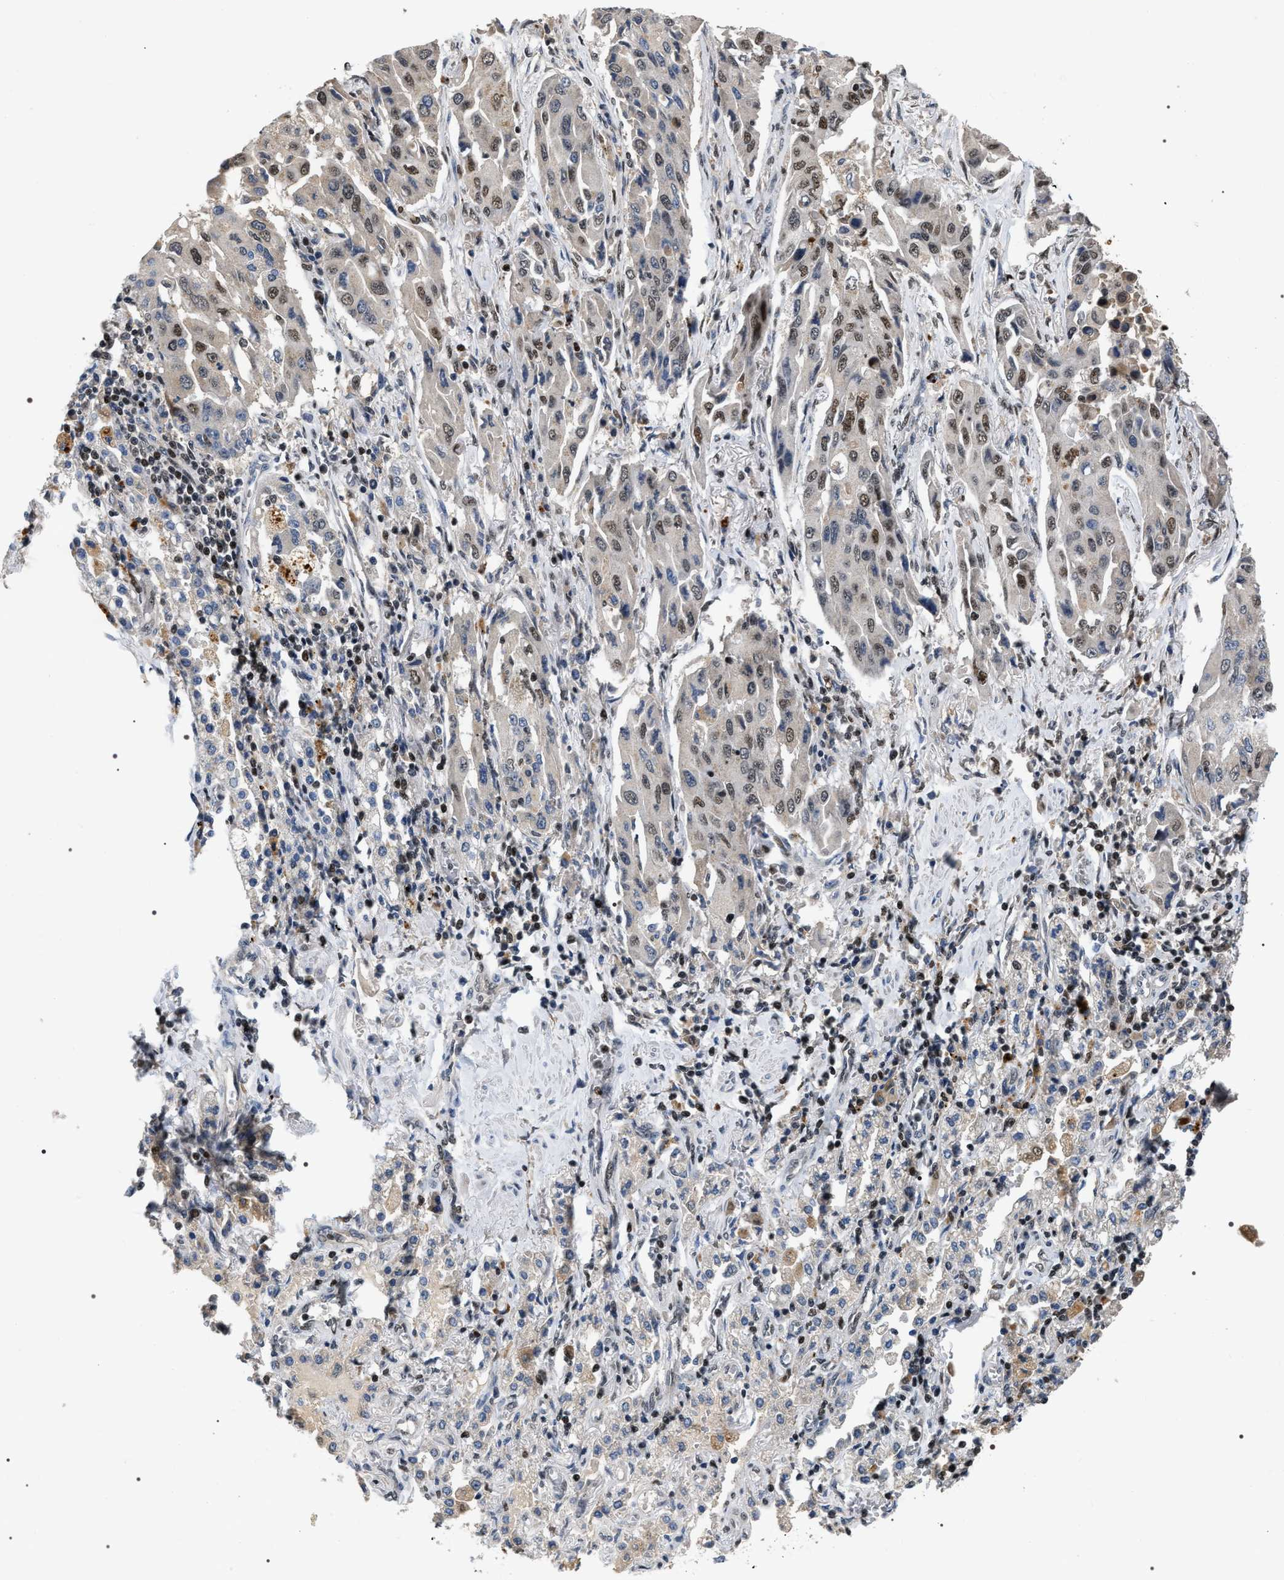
{"staining": {"intensity": "moderate", "quantity": "25%-75%", "location": "nuclear"}, "tissue": "lung cancer", "cell_type": "Tumor cells", "image_type": "cancer", "snomed": [{"axis": "morphology", "description": "Adenocarcinoma, NOS"}, {"axis": "topography", "description": "Lung"}], "caption": "This histopathology image exhibits immunohistochemistry staining of human lung cancer, with medium moderate nuclear positivity in about 25%-75% of tumor cells.", "gene": "C7orf25", "patient": {"sex": "female", "age": 65}}